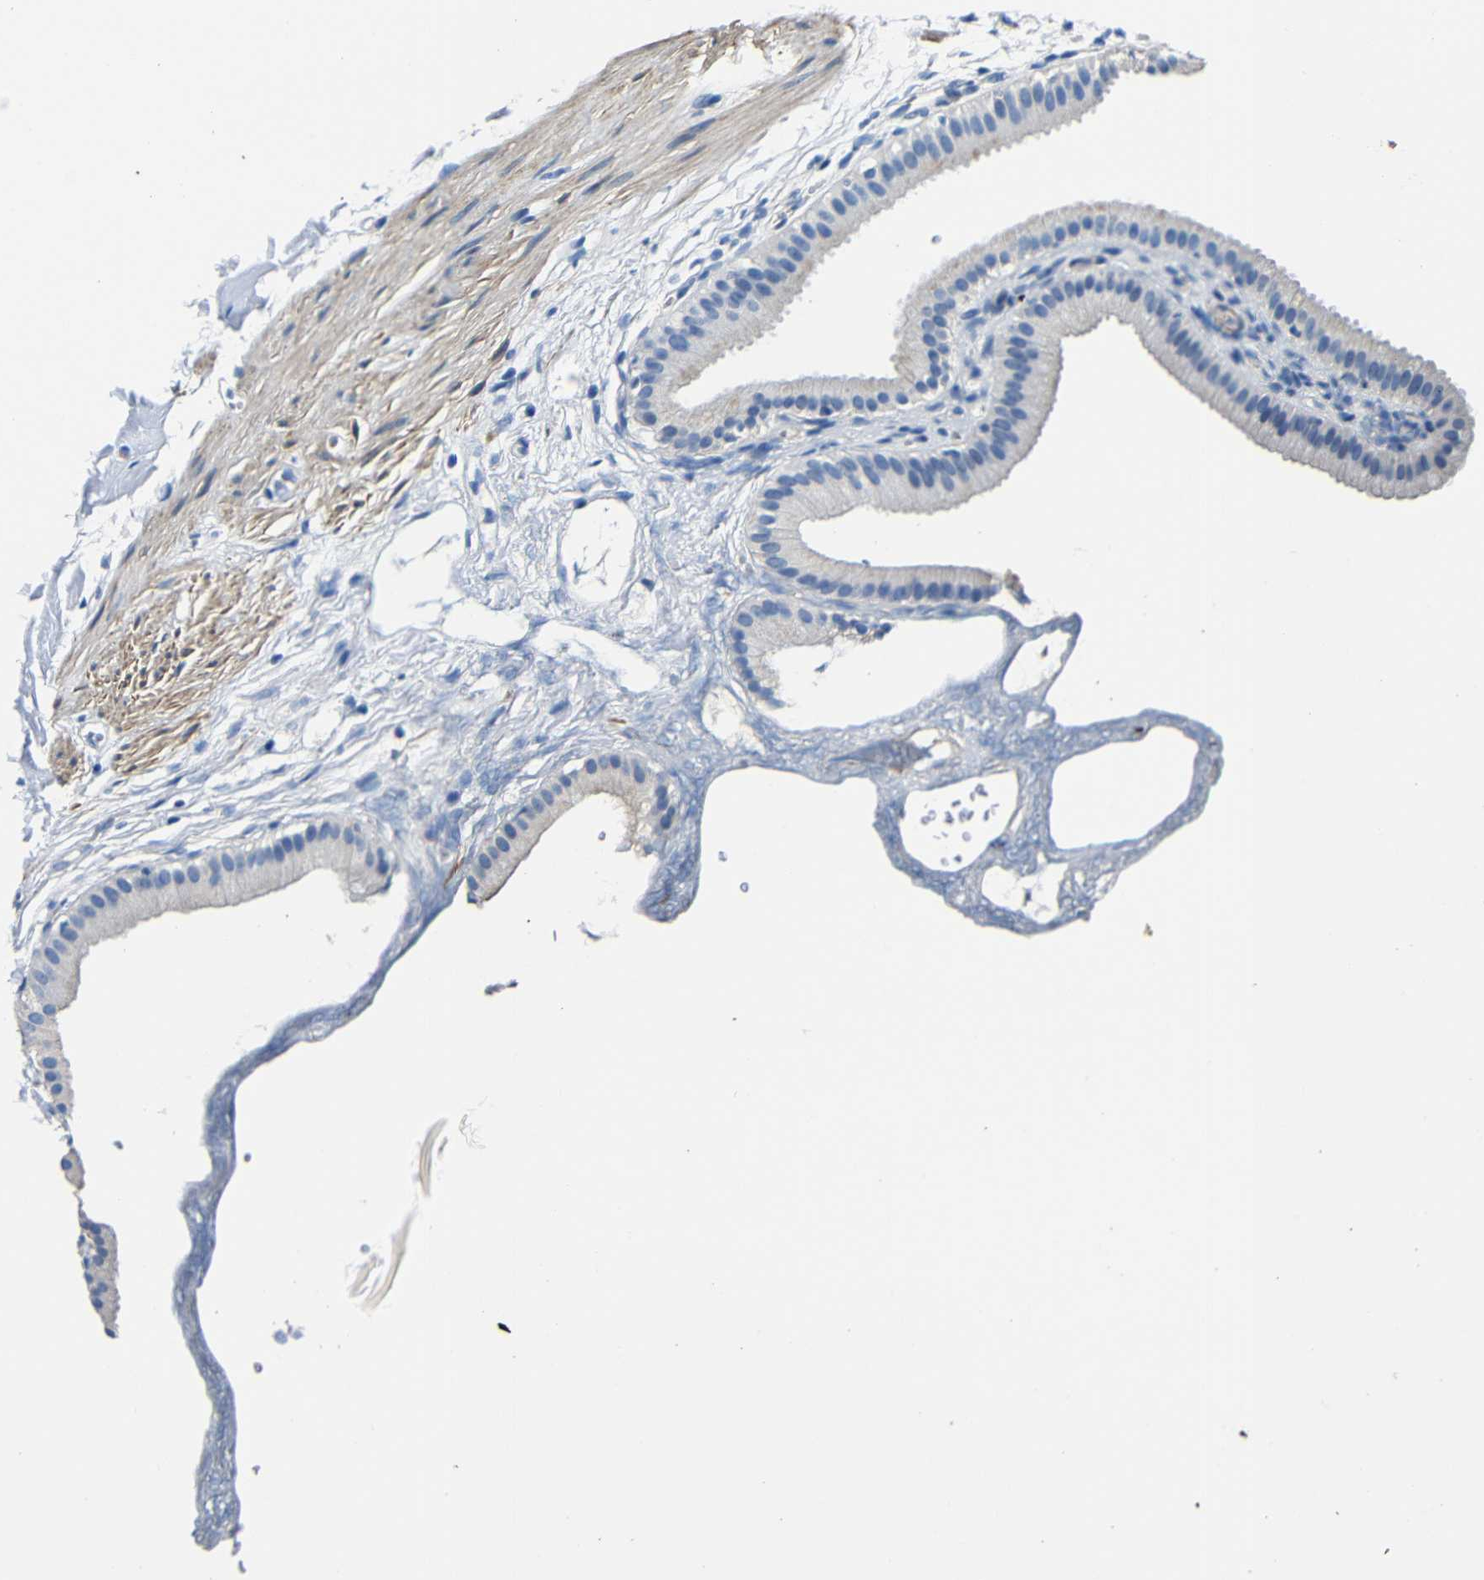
{"staining": {"intensity": "weak", "quantity": "<25%", "location": "cytoplasmic/membranous"}, "tissue": "gallbladder", "cell_type": "Glandular cells", "image_type": "normal", "snomed": [{"axis": "morphology", "description": "Normal tissue, NOS"}, {"axis": "topography", "description": "Gallbladder"}], "caption": "This photomicrograph is of unremarkable gallbladder stained with immunohistochemistry (IHC) to label a protein in brown with the nuclei are counter-stained blue. There is no expression in glandular cells. (DAB (3,3'-diaminobenzidine) immunohistochemistry (IHC), high magnification).", "gene": "TNFAIP1", "patient": {"sex": "female", "age": 64}}